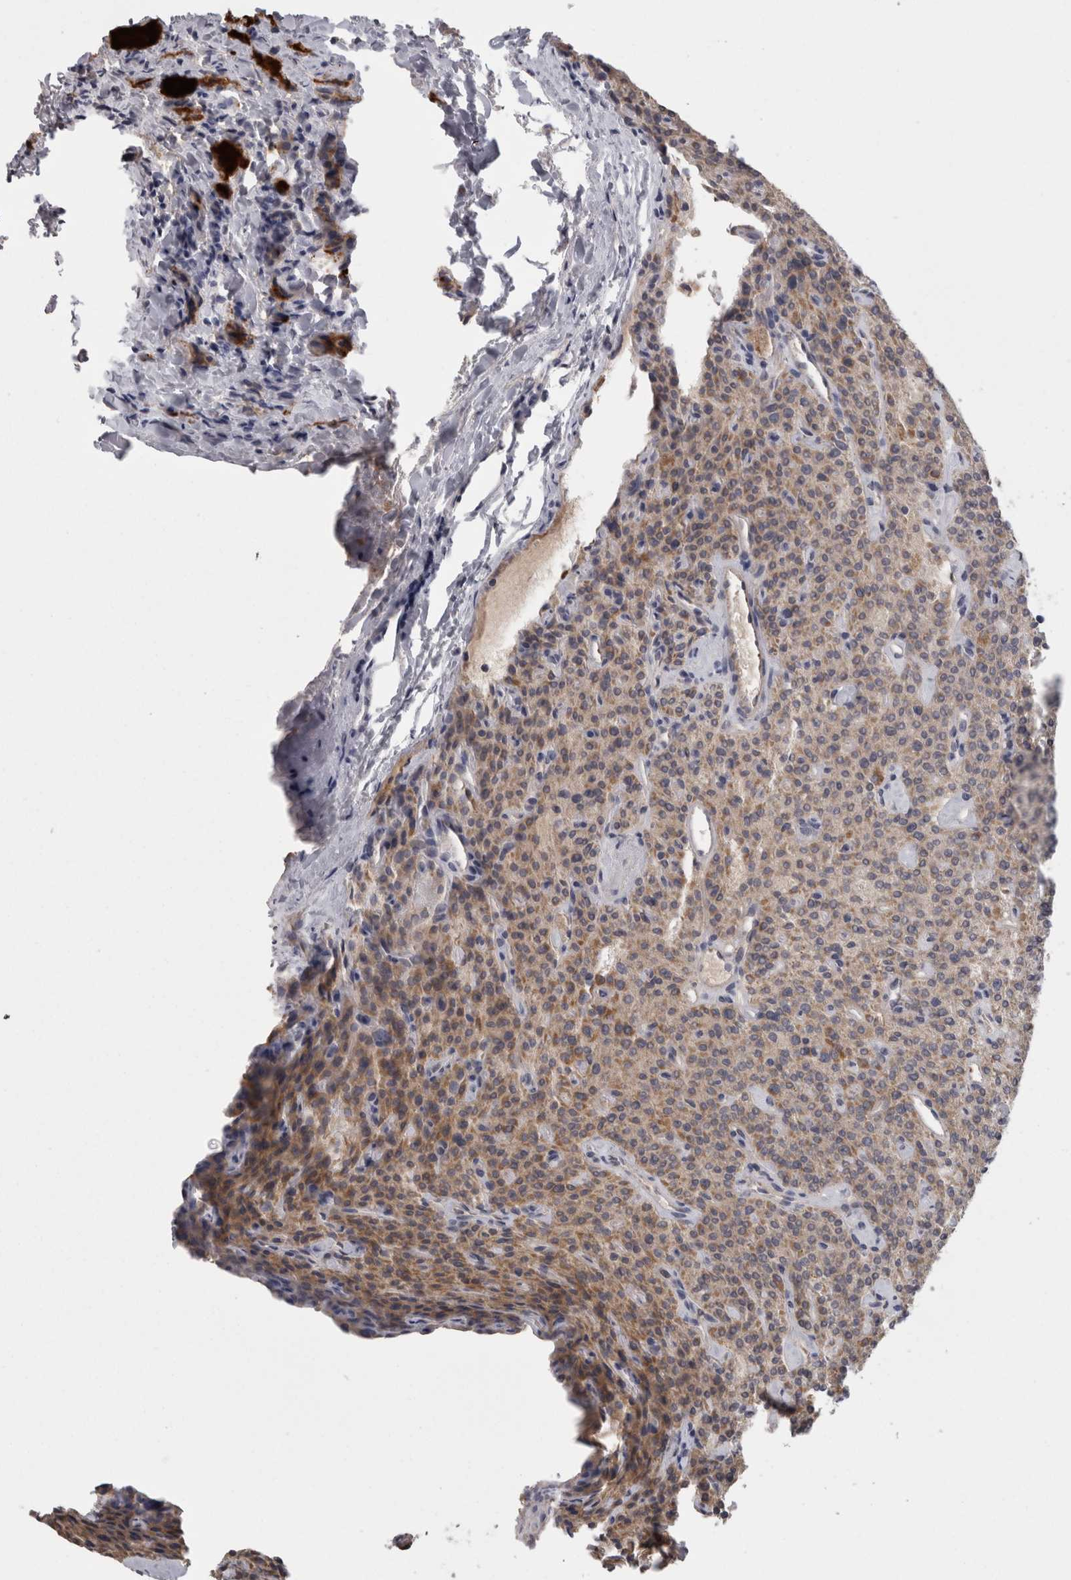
{"staining": {"intensity": "weak", "quantity": ">75%", "location": "cytoplasmic/membranous"}, "tissue": "parathyroid gland", "cell_type": "Glandular cells", "image_type": "normal", "snomed": [{"axis": "morphology", "description": "Normal tissue, NOS"}, {"axis": "topography", "description": "Parathyroid gland"}], "caption": "The photomicrograph reveals immunohistochemical staining of unremarkable parathyroid gland. There is weak cytoplasmic/membranous staining is identified in approximately >75% of glandular cells. (DAB (3,3'-diaminobenzidine) IHC, brown staining for protein, blue staining for nuclei).", "gene": "TCAP", "patient": {"sex": "male", "age": 46}}